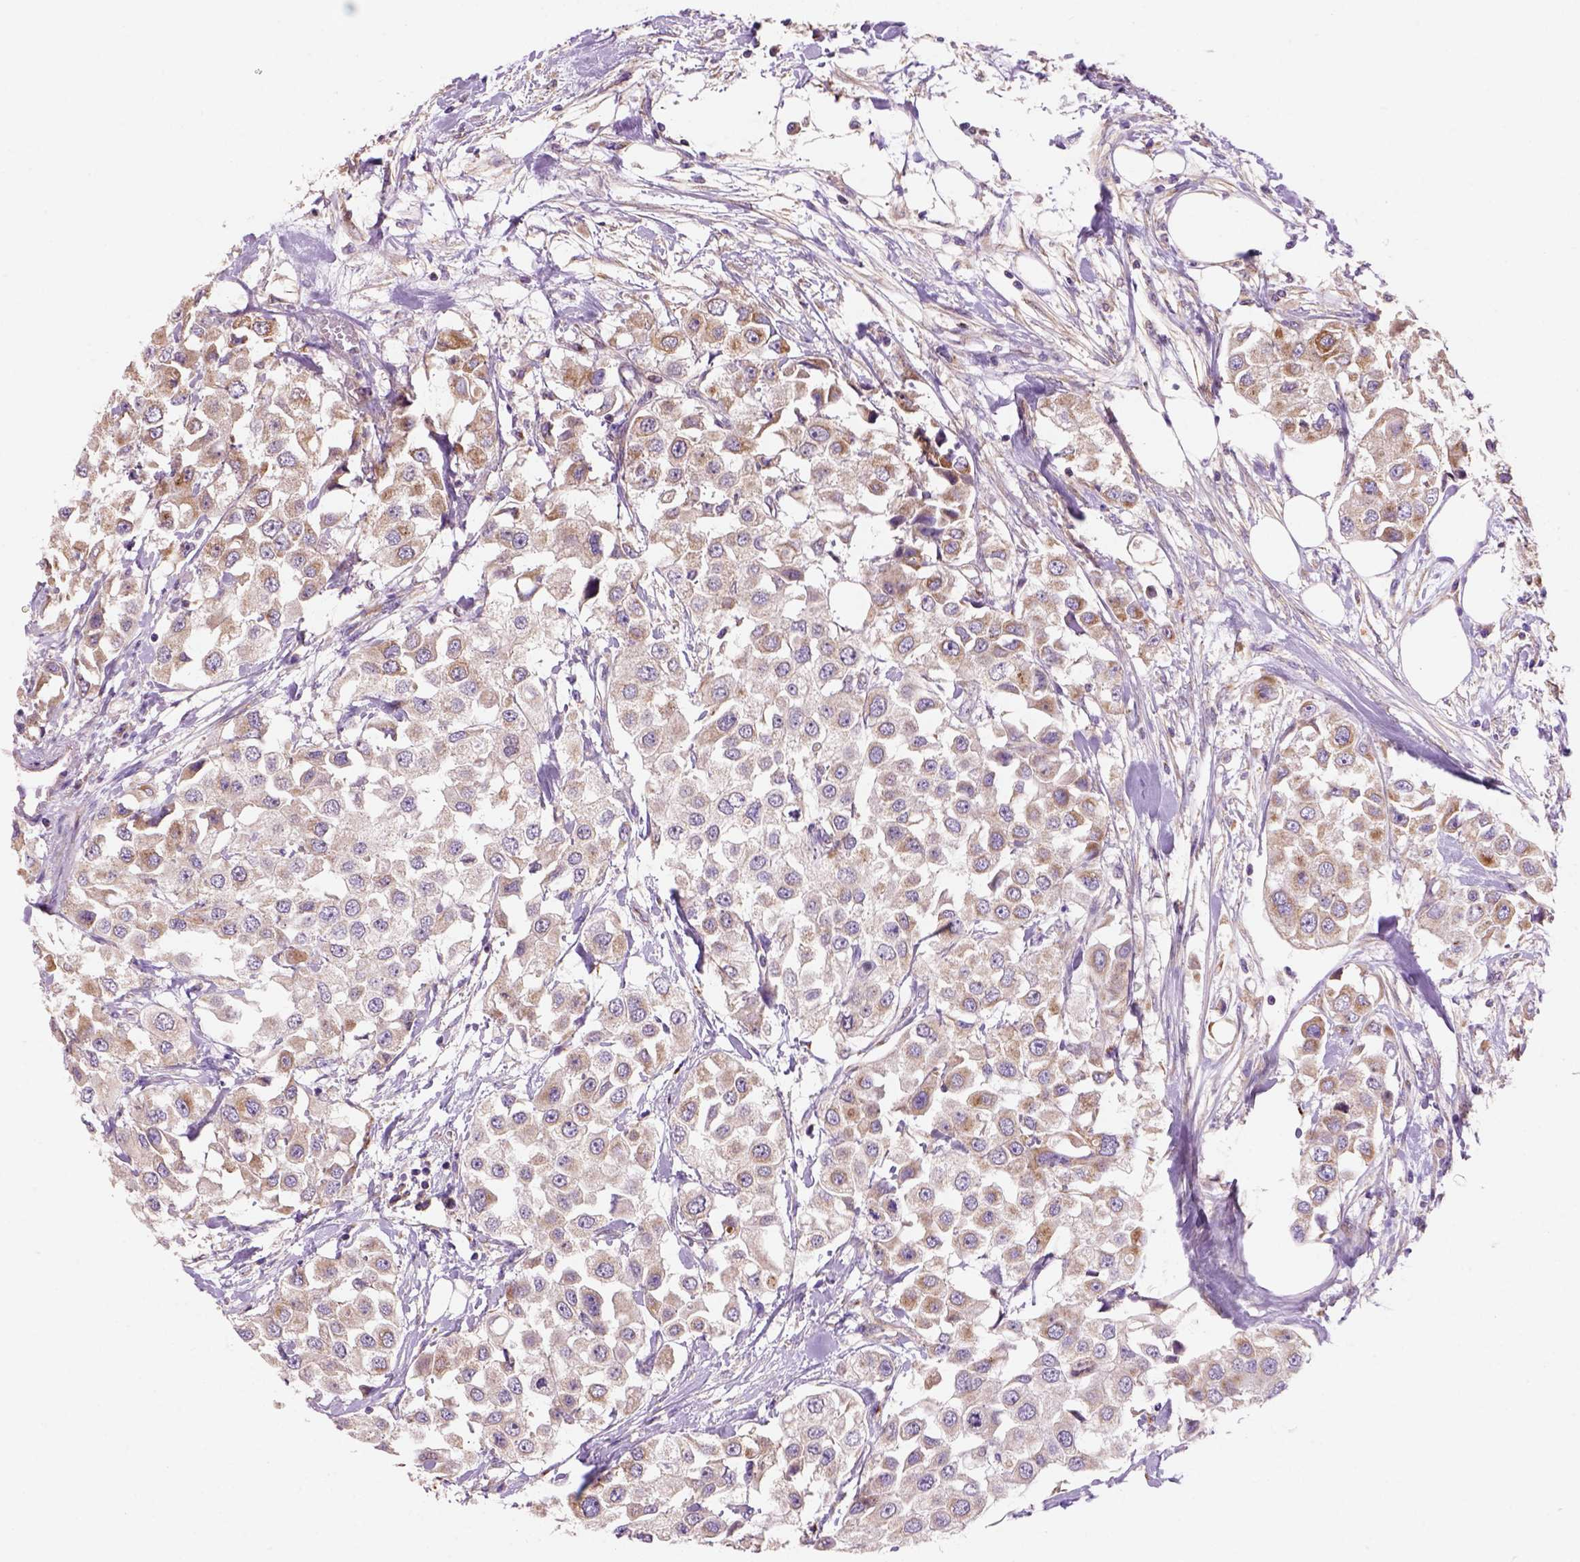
{"staining": {"intensity": "moderate", "quantity": "25%-75%", "location": "cytoplasmic/membranous"}, "tissue": "urothelial cancer", "cell_type": "Tumor cells", "image_type": "cancer", "snomed": [{"axis": "morphology", "description": "Urothelial carcinoma, High grade"}, {"axis": "topography", "description": "Urinary bladder"}], "caption": "Immunohistochemistry staining of high-grade urothelial carcinoma, which demonstrates medium levels of moderate cytoplasmic/membranous positivity in approximately 25%-75% of tumor cells indicating moderate cytoplasmic/membranous protein positivity. The staining was performed using DAB (3,3'-diaminobenzidine) (brown) for protein detection and nuclei were counterstained in hematoxylin (blue).", "gene": "WARS2", "patient": {"sex": "female", "age": 64}}